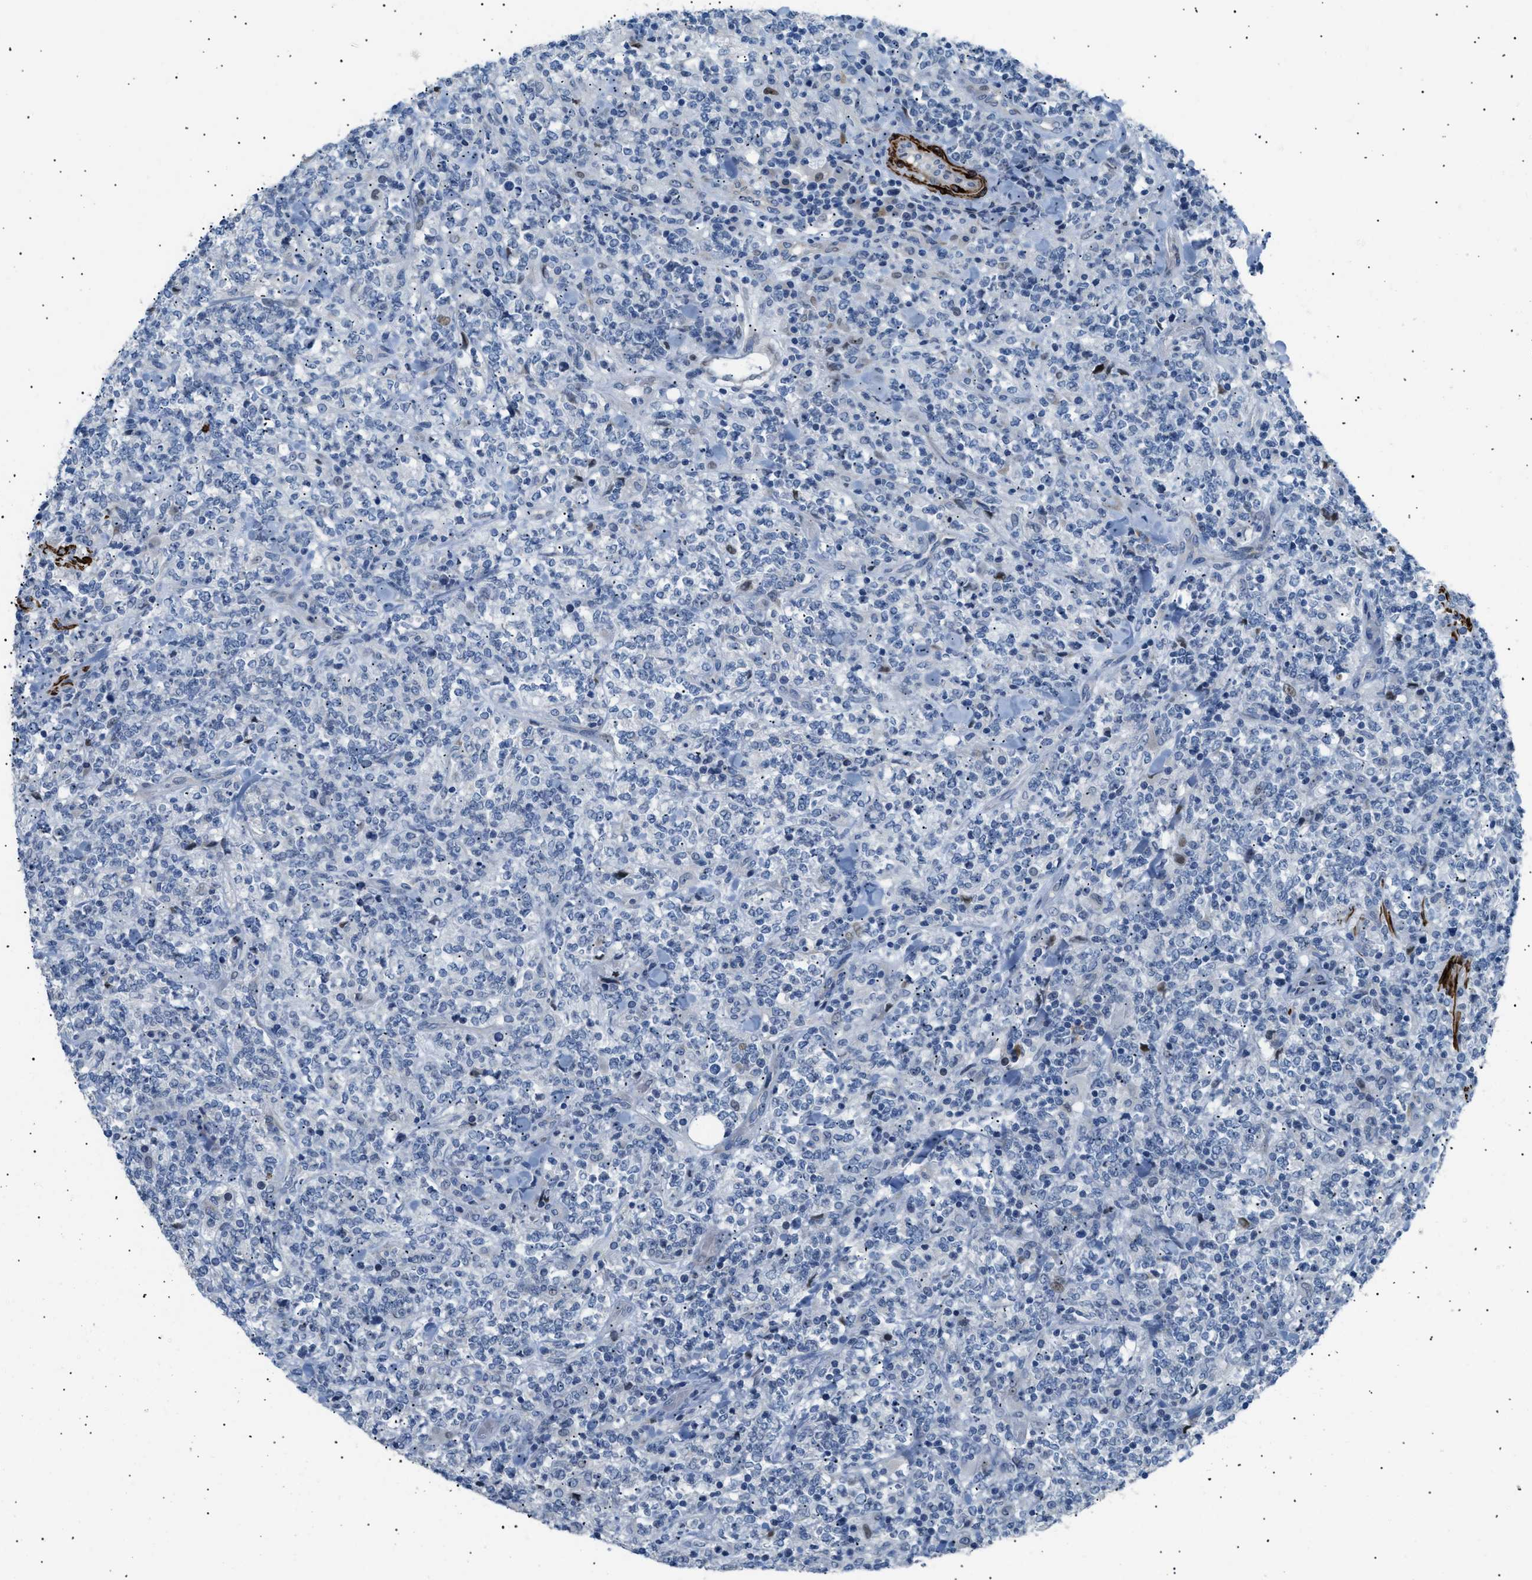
{"staining": {"intensity": "negative", "quantity": "none", "location": "none"}, "tissue": "lymphoma", "cell_type": "Tumor cells", "image_type": "cancer", "snomed": [{"axis": "morphology", "description": "Malignant lymphoma, non-Hodgkin's type, High grade"}, {"axis": "topography", "description": "Soft tissue"}], "caption": "The immunohistochemistry (IHC) image has no significant expression in tumor cells of high-grade malignant lymphoma, non-Hodgkin's type tissue.", "gene": "ICA1", "patient": {"sex": "male", "age": 18}}